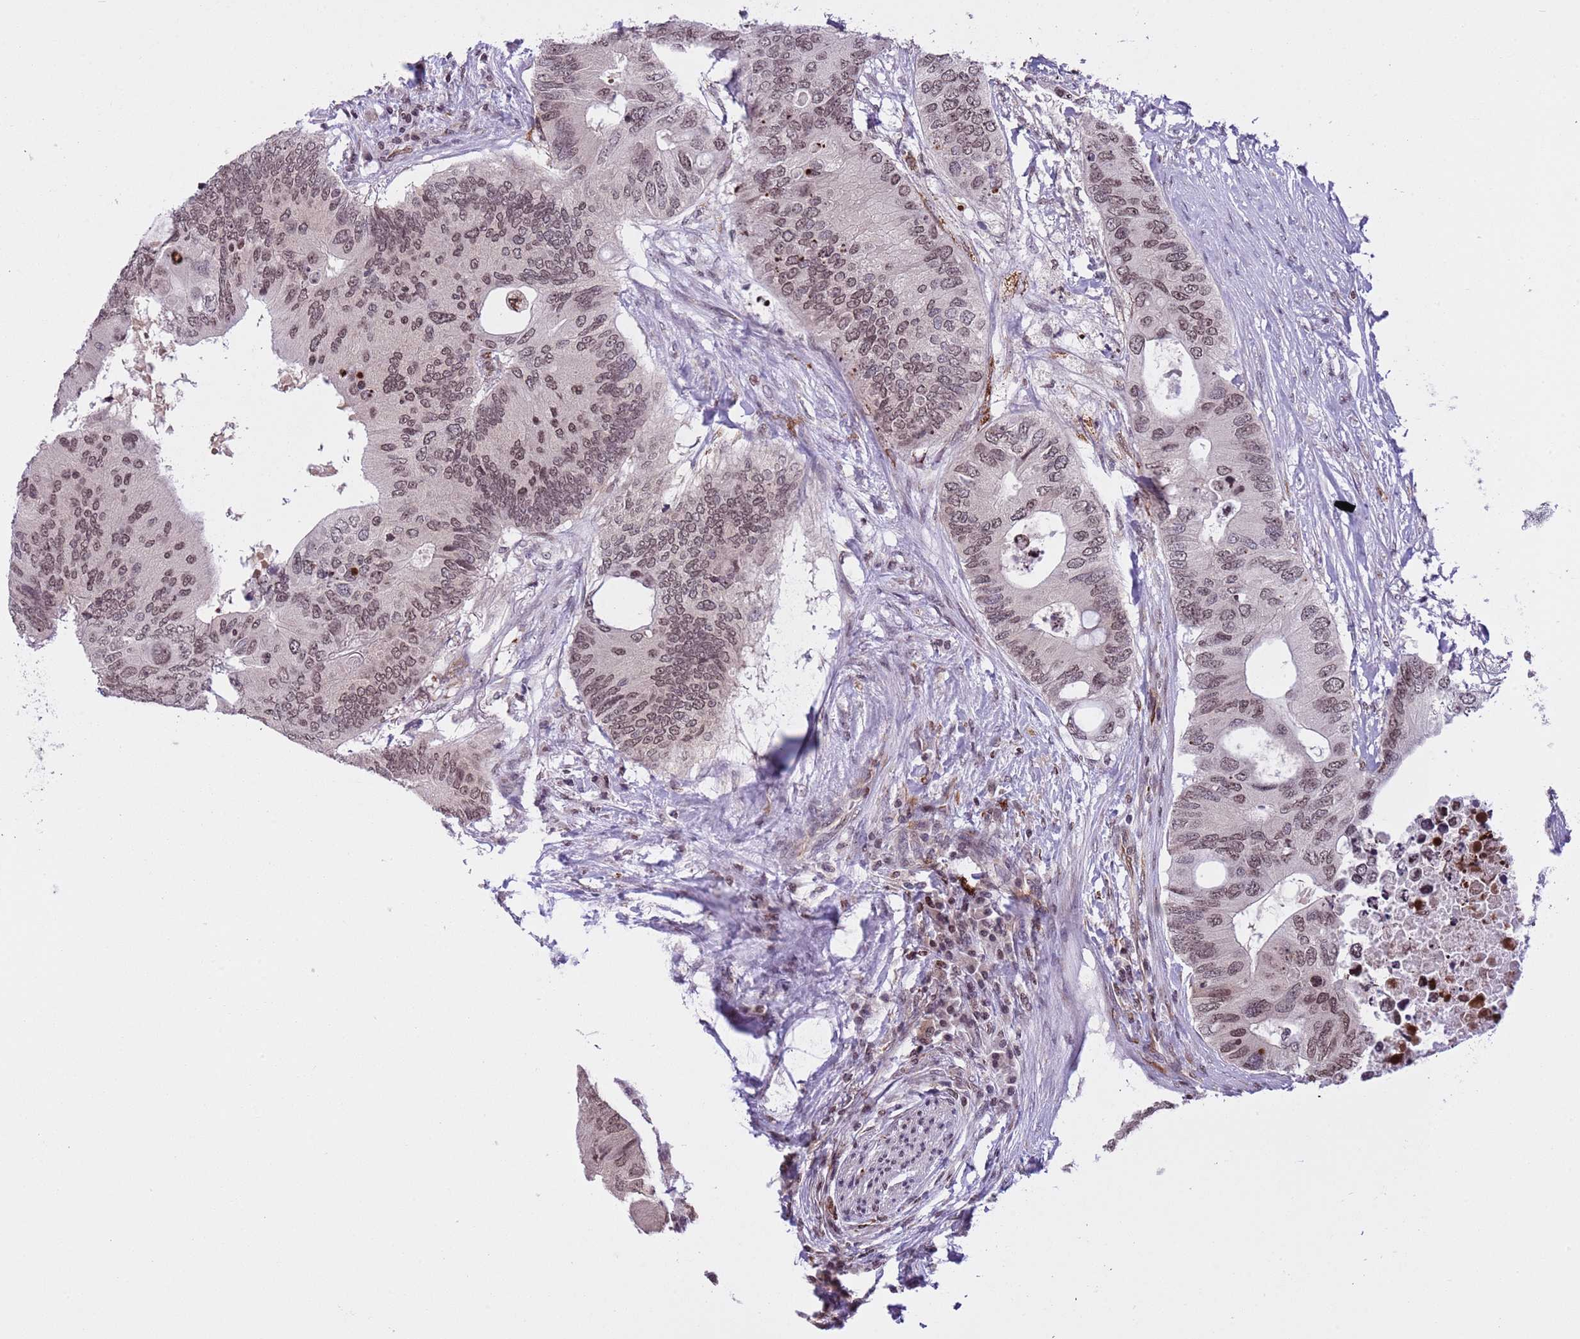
{"staining": {"intensity": "moderate", "quantity": ">75%", "location": "nuclear"}, "tissue": "colorectal cancer", "cell_type": "Tumor cells", "image_type": "cancer", "snomed": [{"axis": "morphology", "description": "Adenocarcinoma, NOS"}, {"axis": "topography", "description": "Colon"}], "caption": "Colorectal adenocarcinoma stained with a brown dye shows moderate nuclear positive staining in about >75% of tumor cells.", "gene": "NRIP1", "patient": {"sex": "male", "age": 71}}